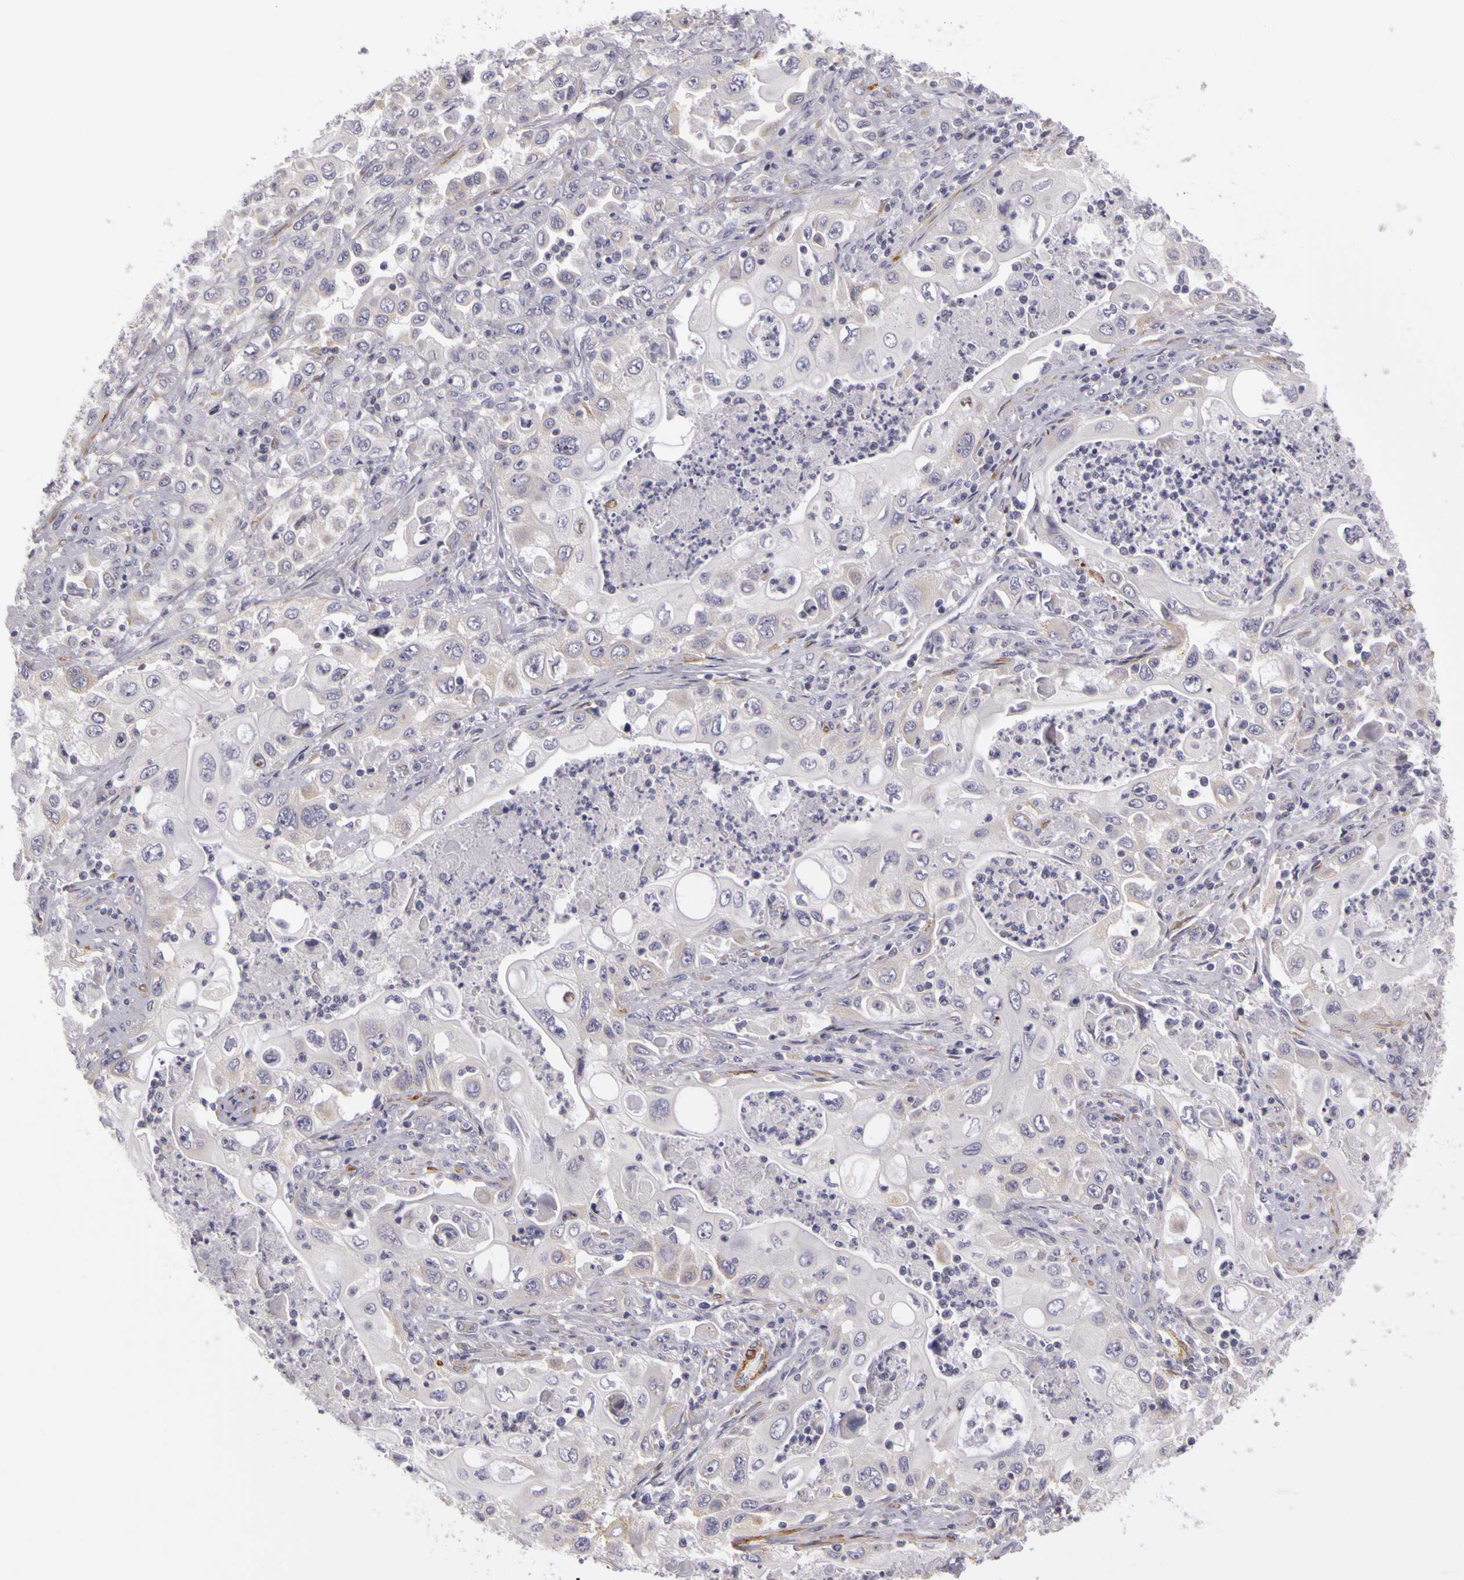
{"staining": {"intensity": "weak", "quantity": "25%-75%", "location": "cytoplasmic/membranous"}, "tissue": "pancreatic cancer", "cell_type": "Tumor cells", "image_type": "cancer", "snomed": [{"axis": "morphology", "description": "Adenocarcinoma, NOS"}, {"axis": "topography", "description": "Pancreas"}], "caption": "A high-resolution photomicrograph shows immunohistochemistry staining of pancreatic cancer (adenocarcinoma), which reveals weak cytoplasmic/membranous expression in about 25%-75% of tumor cells.", "gene": "CNTN2", "patient": {"sex": "male", "age": 70}}